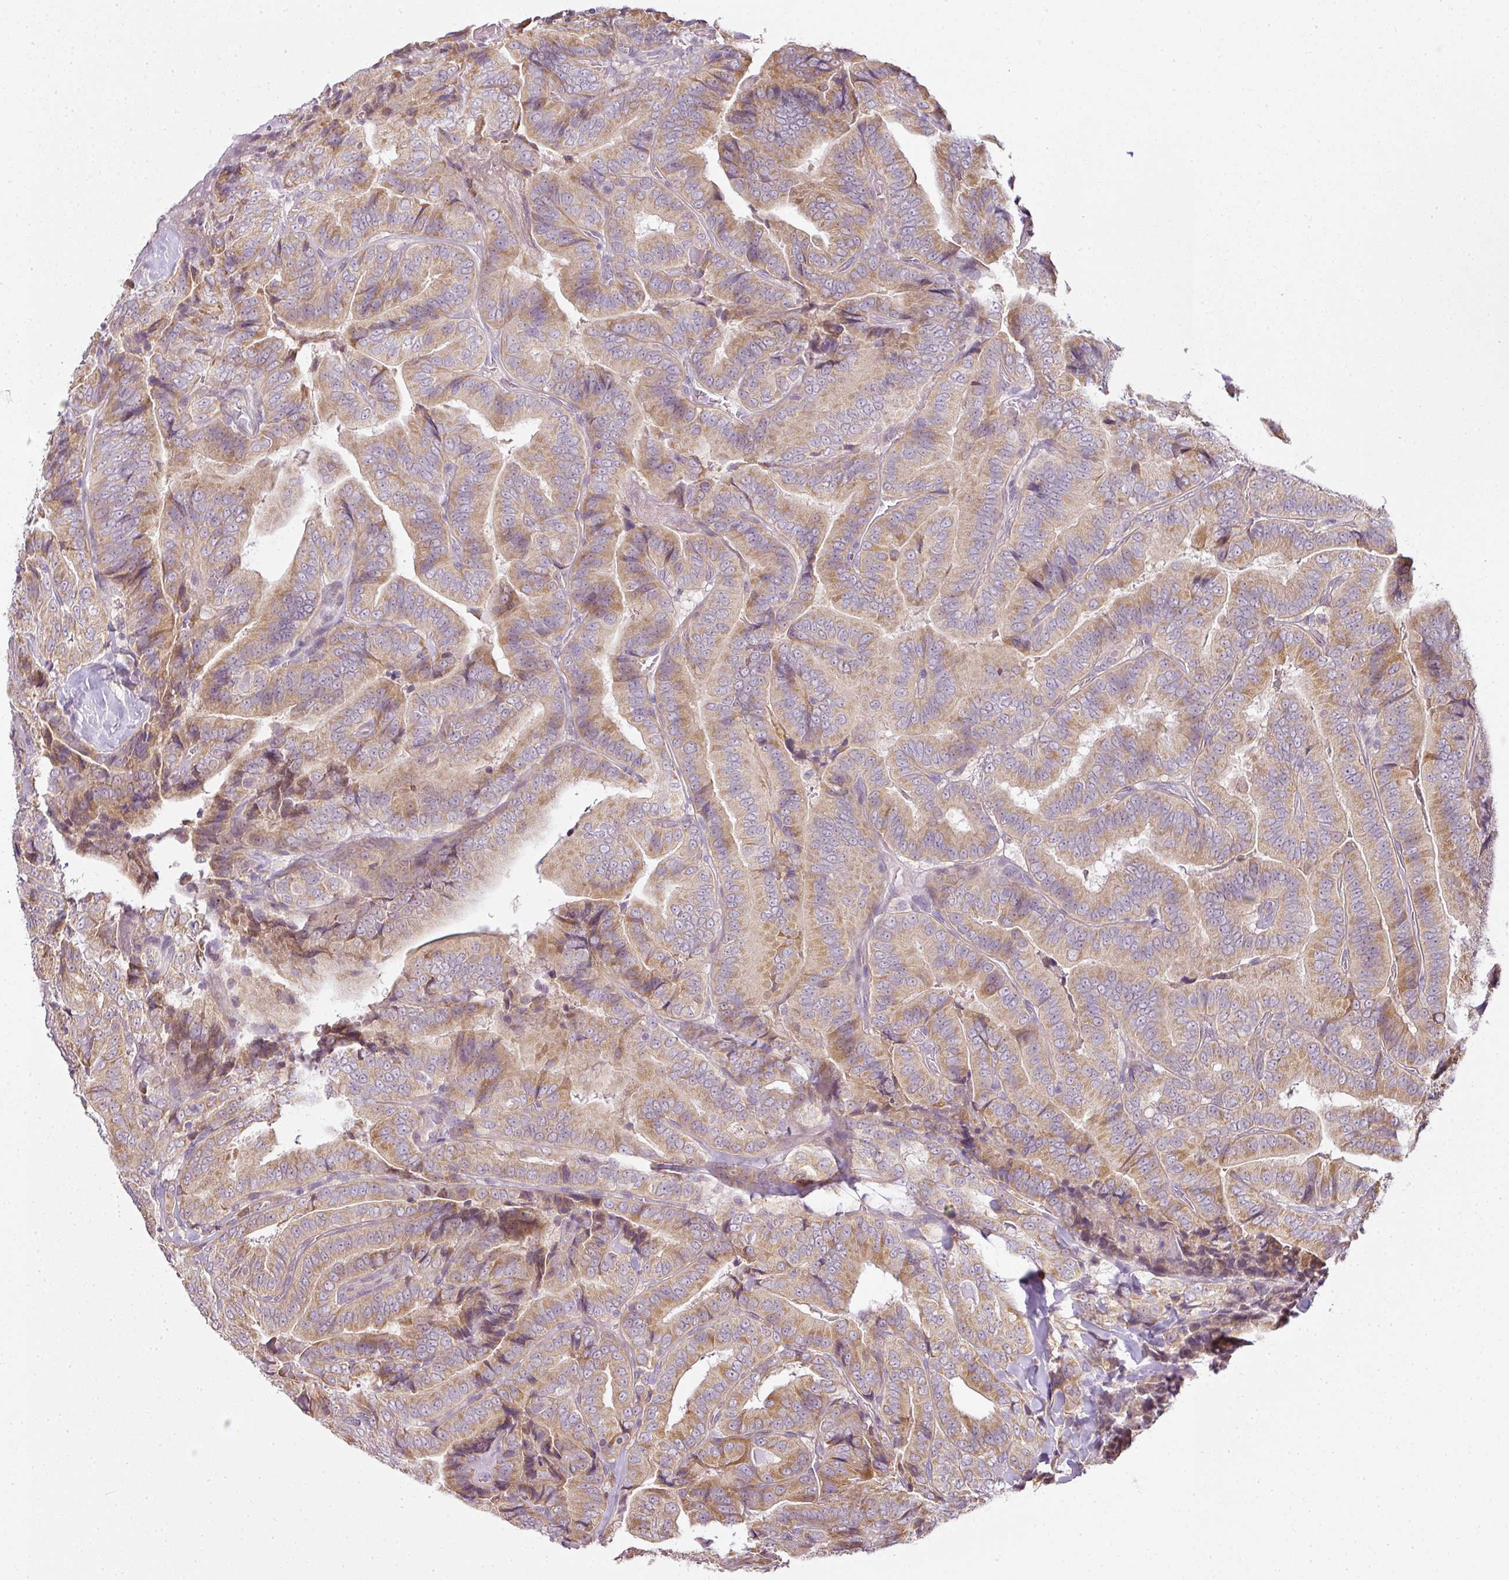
{"staining": {"intensity": "moderate", "quantity": ">75%", "location": "cytoplasmic/membranous"}, "tissue": "thyroid cancer", "cell_type": "Tumor cells", "image_type": "cancer", "snomed": [{"axis": "morphology", "description": "Papillary adenocarcinoma, NOS"}, {"axis": "topography", "description": "Thyroid gland"}], "caption": "An immunohistochemistry (IHC) histopathology image of neoplastic tissue is shown. Protein staining in brown labels moderate cytoplasmic/membranous positivity in thyroid cancer (papillary adenocarcinoma) within tumor cells.", "gene": "LY75", "patient": {"sex": "male", "age": 61}}